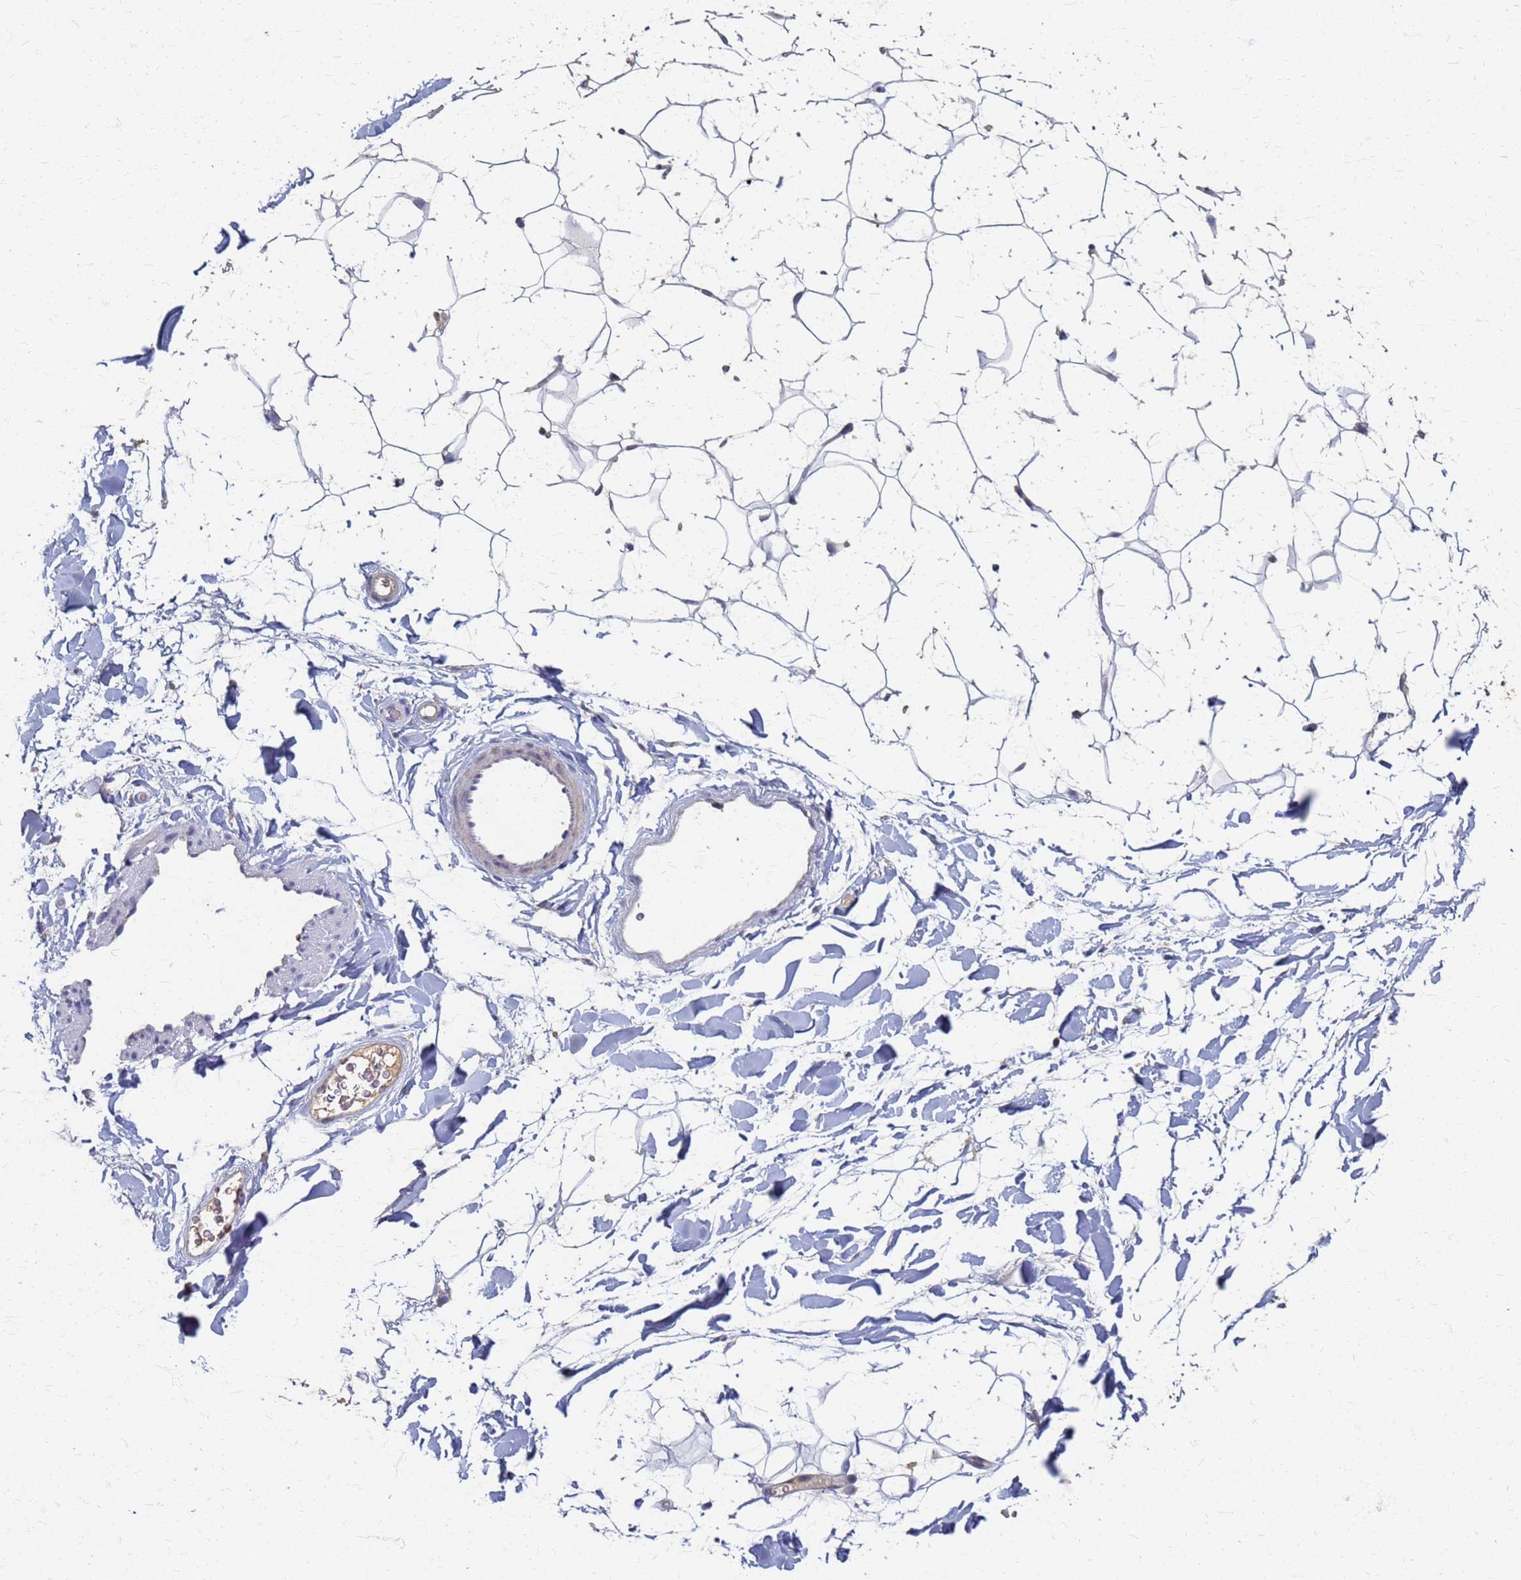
{"staining": {"intensity": "negative", "quantity": "none", "location": "none"}, "tissue": "adipose tissue", "cell_type": "Adipocytes", "image_type": "normal", "snomed": [{"axis": "morphology", "description": "Normal tissue, NOS"}, {"axis": "topography", "description": "Breast"}], "caption": "Immunohistochemical staining of benign adipose tissue exhibits no significant staining in adipocytes. Brightfield microscopy of immunohistochemistry stained with DAB (brown) and hematoxylin (blue), captured at high magnification.", "gene": "KRCC1", "patient": {"sex": "female", "age": 26}}